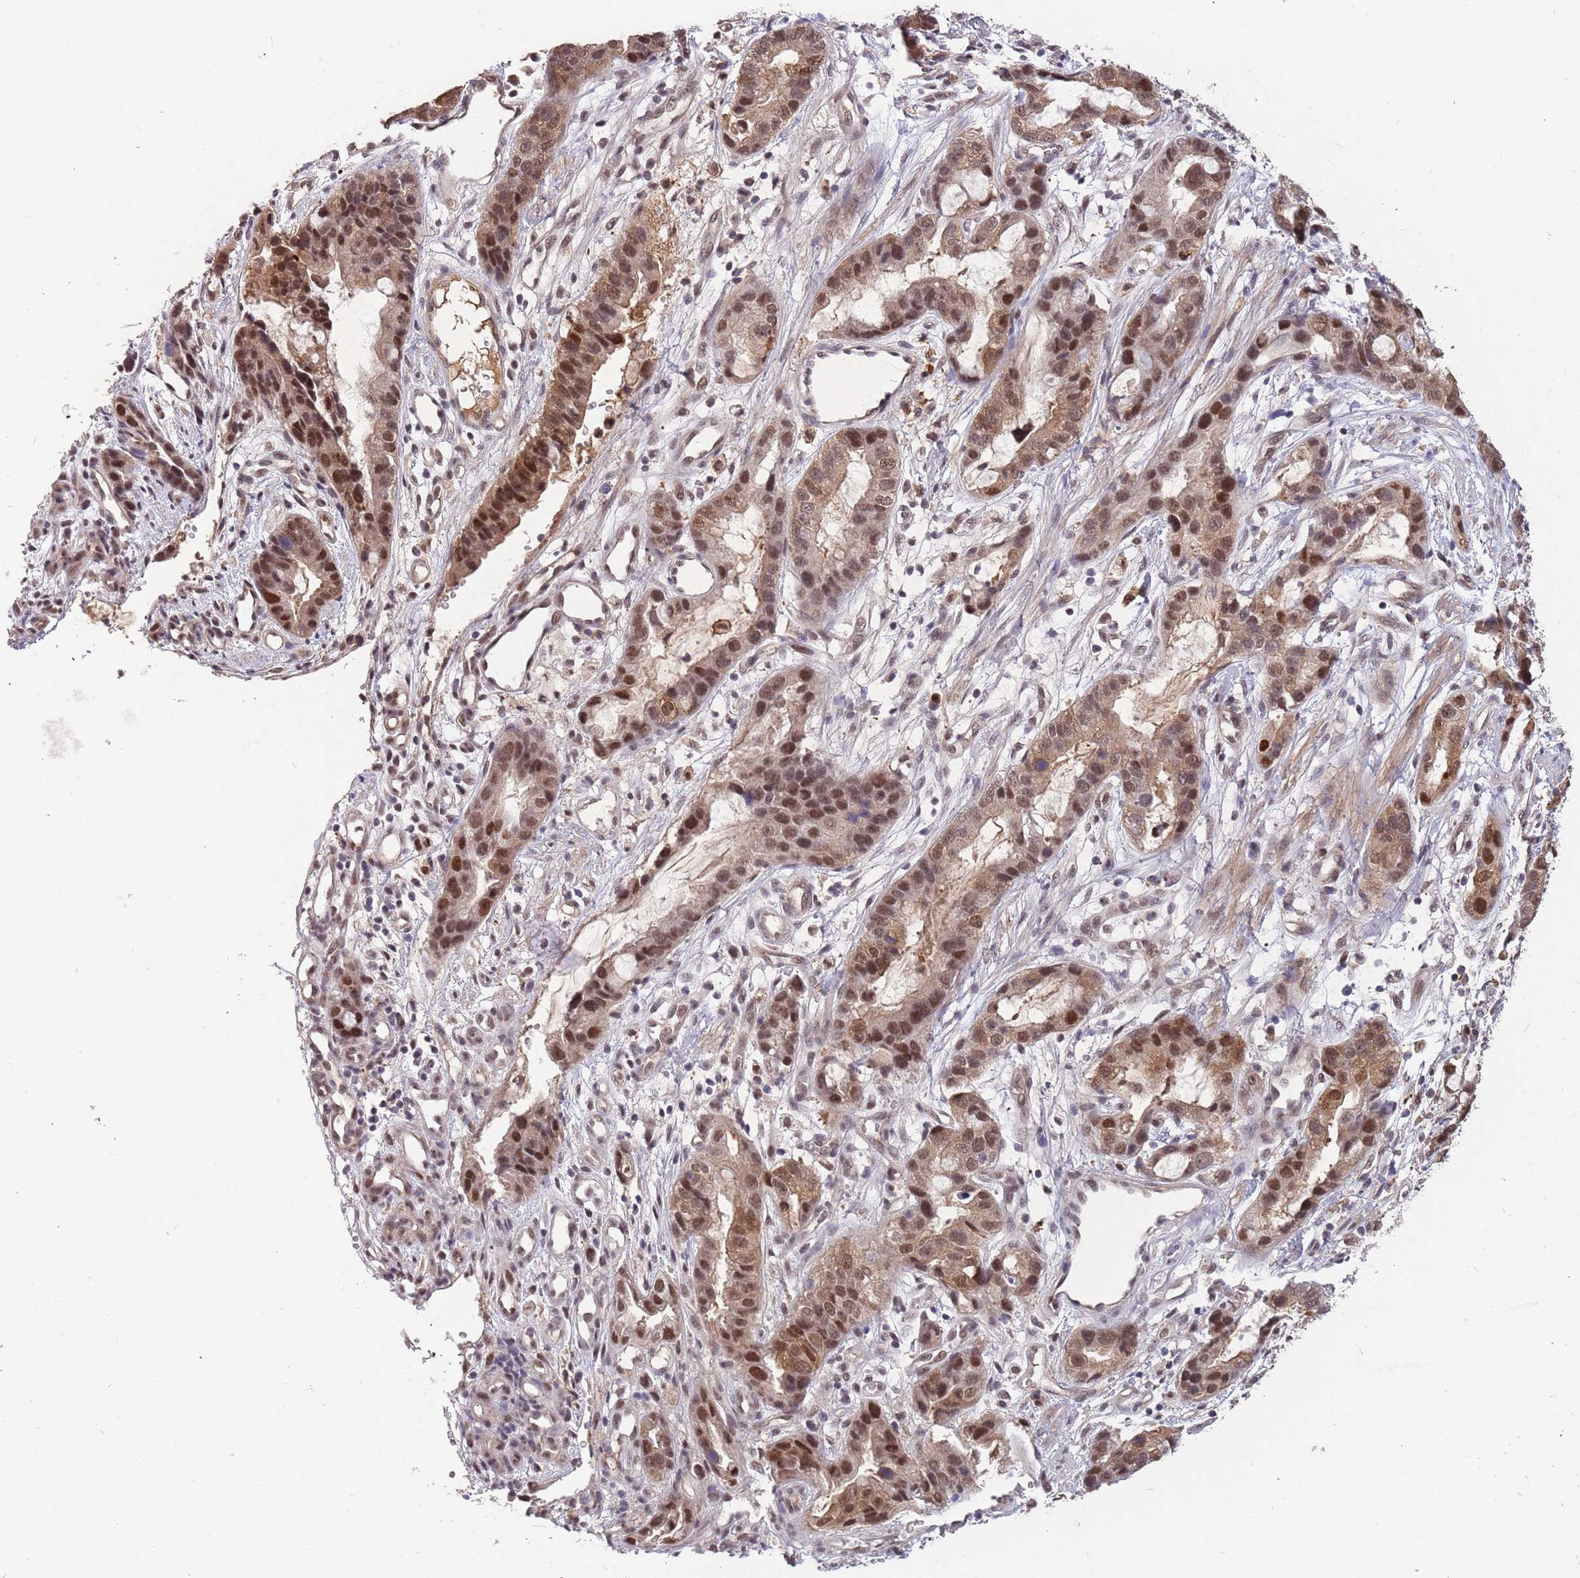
{"staining": {"intensity": "moderate", "quantity": ">75%", "location": "cytoplasmic/membranous,nuclear"}, "tissue": "stomach cancer", "cell_type": "Tumor cells", "image_type": "cancer", "snomed": [{"axis": "morphology", "description": "Adenocarcinoma, NOS"}, {"axis": "topography", "description": "Stomach"}], "caption": "Stomach adenocarcinoma stained for a protein (brown) reveals moderate cytoplasmic/membranous and nuclear positive expression in approximately >75% of tumor cells.", "gene": "ZNF639", "patient": {"sex": "male", "age": 55}}